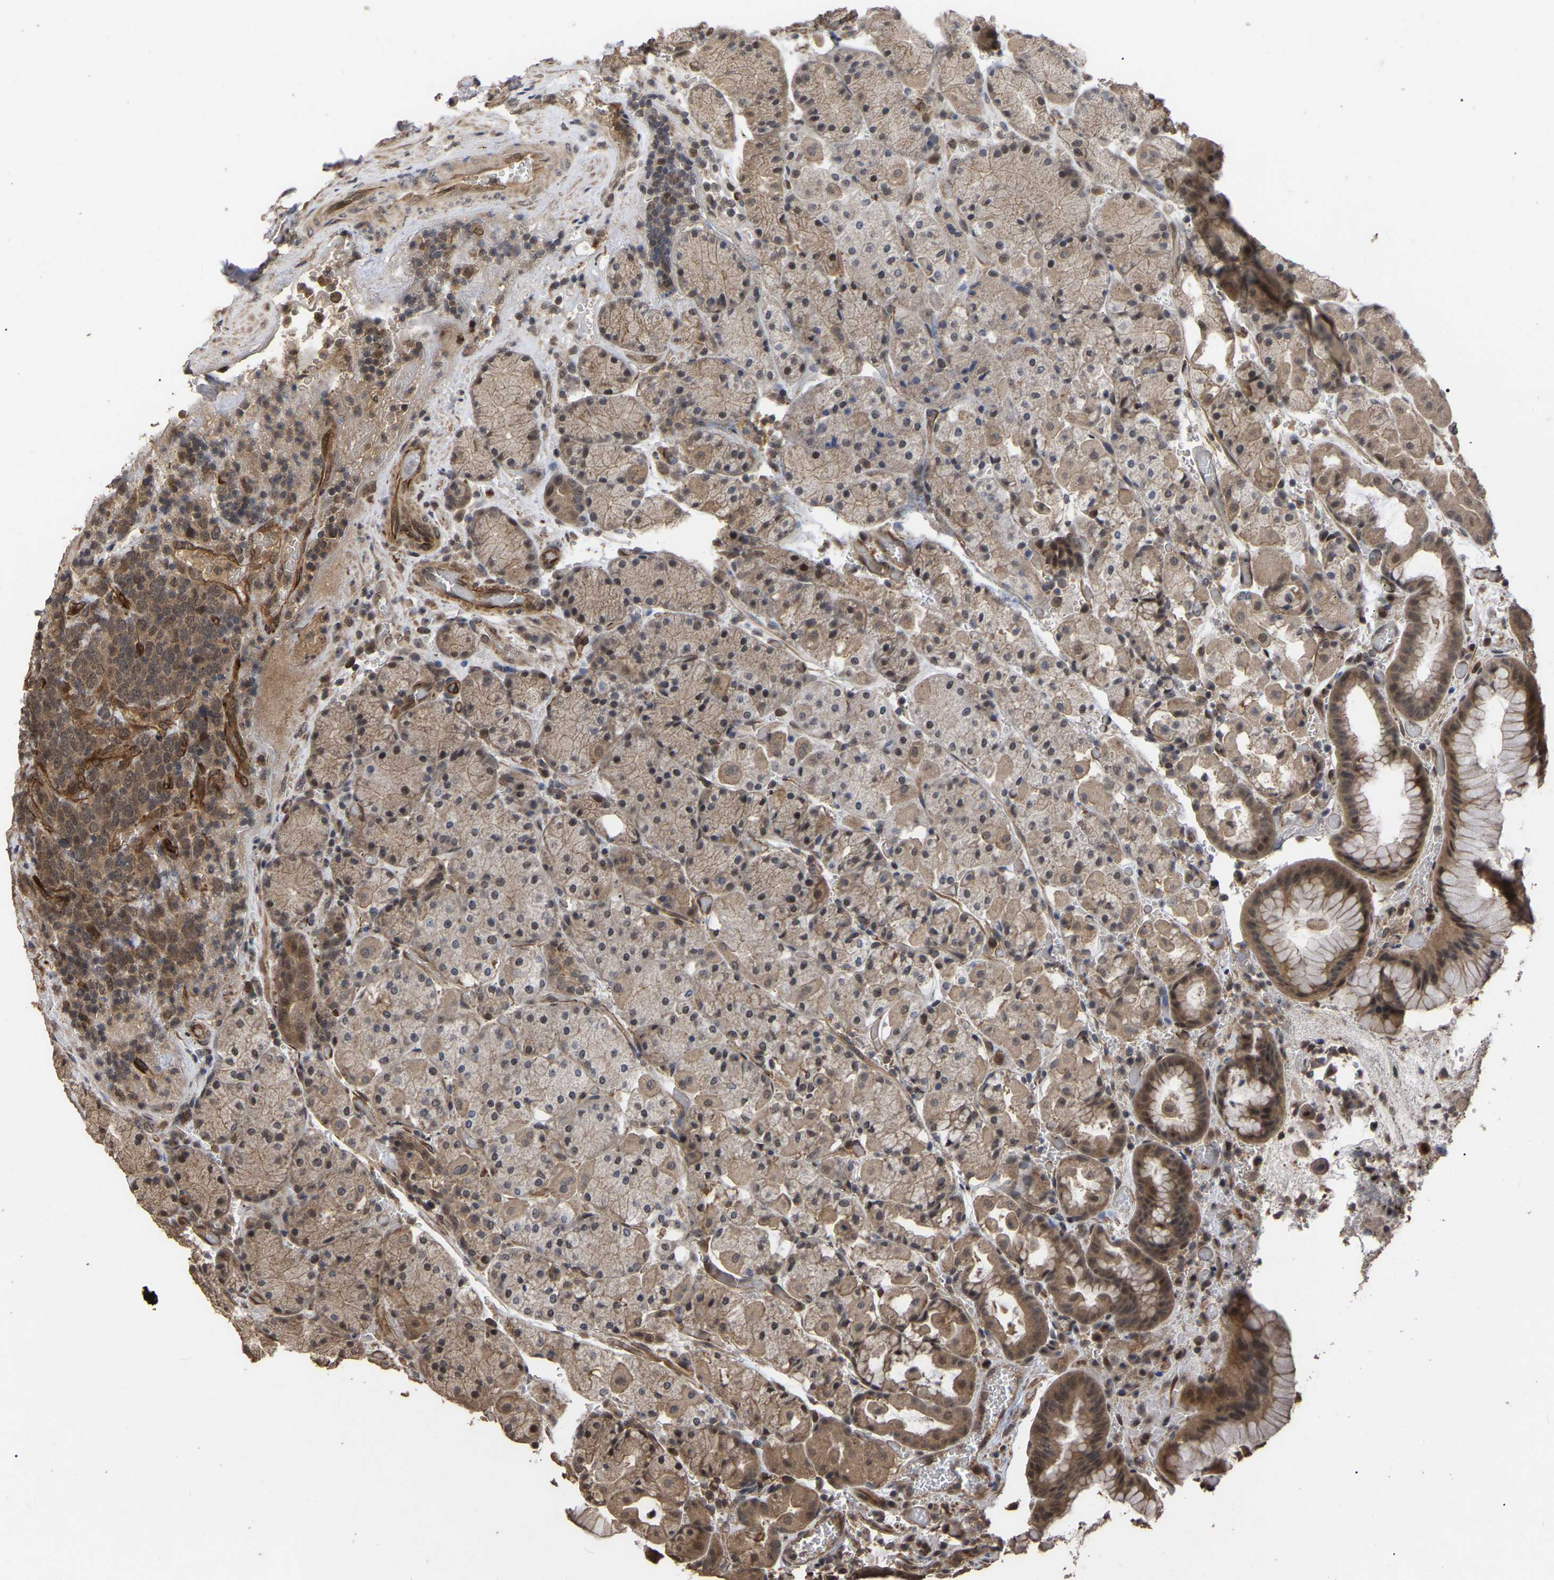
{"staining": {"intensity": "moderate", "quantity": ">75%", "location": "cytoplasmic/membranous,nuclear"}, "tissue": "stomach", "cell_type": "Glandular cells", "image_type": "normal", "snomed": [{"axis": "morphology", "description": "Normal tissue, NOS"}, {"axis": "morphology", "description": "Carcinoid, malignant, NOS"}, {"axis": "topography", "description": "Stomach, upper"}], "caption": "IHC micrograph of normal stomach: stomach stained using IHC reveals medium levels of moderate protein expression localized specifically in the cytoplasmic/membranous,nuclear of glandular cells, appearing as a cytoplasmic/membranous,nuclear brown color.", "gene": "FAM161B", "patient": {"sex": "male", "age": 39}}